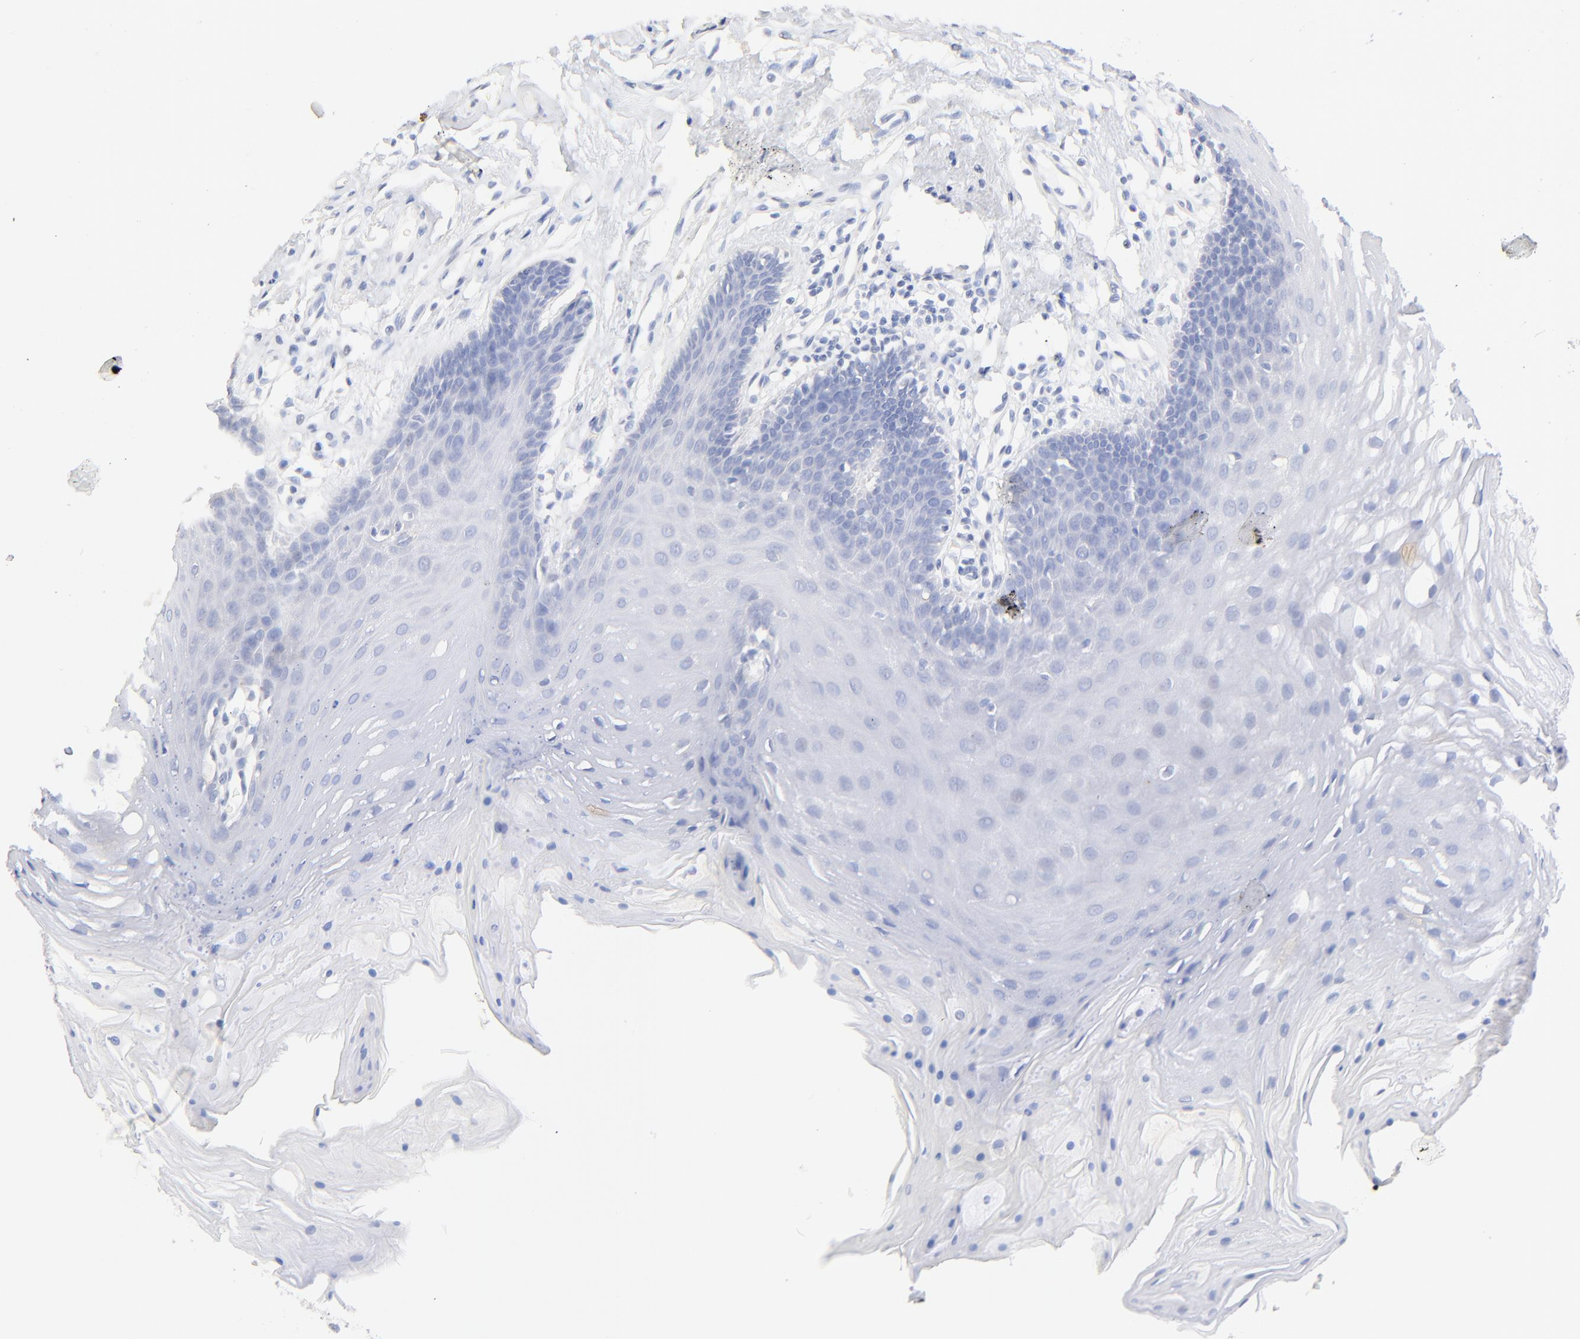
{"staining": {"intensity": "negative", "quantity": "none", "location": "none"}, "tissue": "oral mucosa", "cell_type": "Squamous epithelial cells", "image_type": "normal", "snomed": [{"axis": "morphology", "description": "Normal tissue, NOS"}, {"axis": "topography", "description": "Oral tissue"}], "caption": "Immunohistochemistry histopathology image of normal oral mucosa: human oral mucosa stained with DAB (3,3'-diaminobenzidine) demonstrates no significant protein positivity in squamous epithelial cells. (DAB (3,3'-diaminobenzidine) immunohistochemistry with hematoxylin counter stain).", "gene": "SULT4A1", "patient": {"sex": "male", "age": 62}}